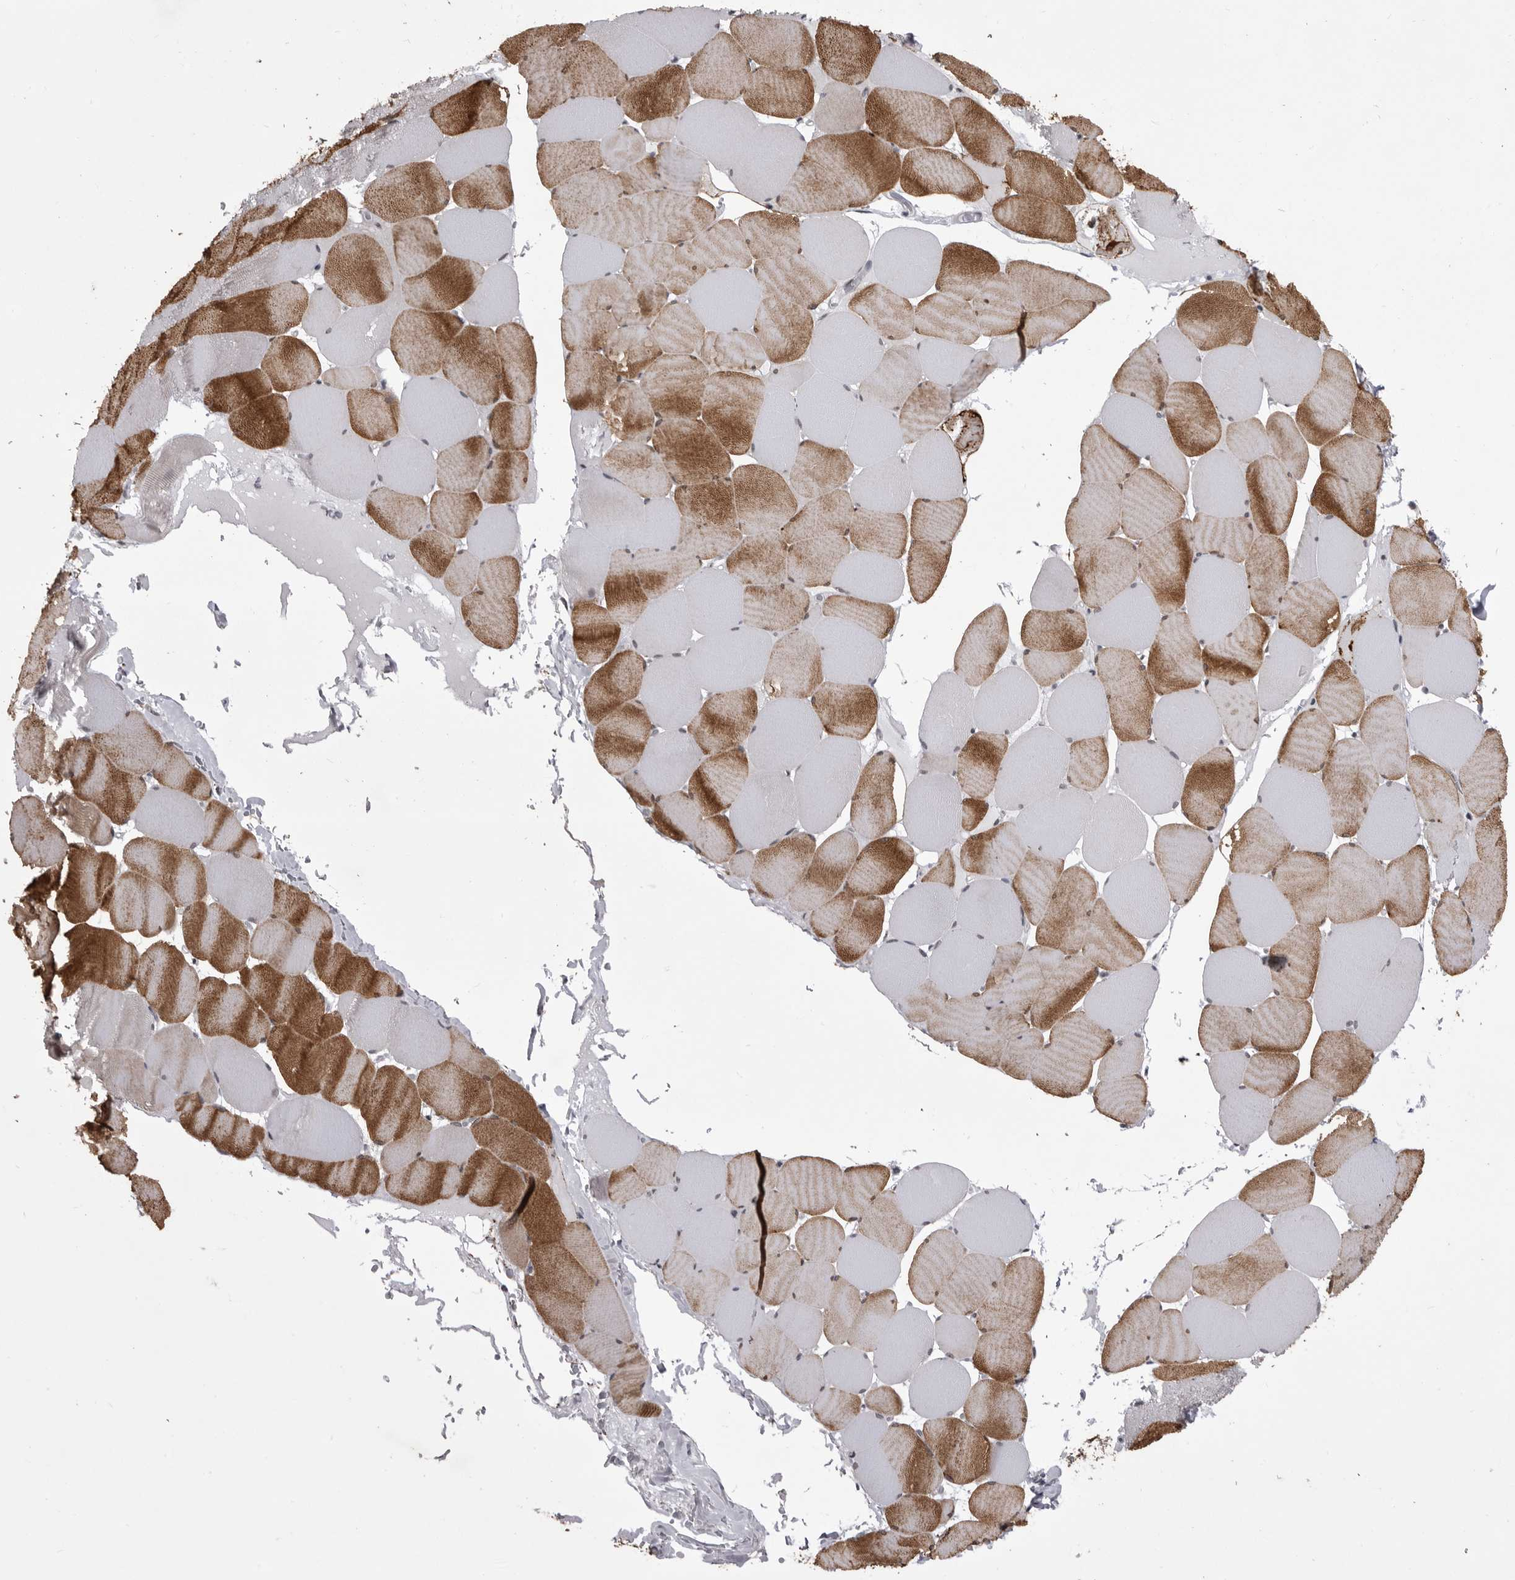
{"staining": {"intensity": "strong", "quantity": "25%-75%", "location": "cytoplasmic/membranous"}, "tissue": "skeletal muscle", "cell_type": "Myocytes", "image_type": "normal", "snomed": [{"axis": "morphology", "description": "Normal tissue, NOS"}, {"axis": "topography", "description": "Skeletal muscle"}], "caption": "A brown stain highlights strong cytoplasmic/membranous positivity of a protein in myocytes of normal skeletal muscle.", "gene": "PRPF3", "patient": {"sex": "male", "age": 62}}